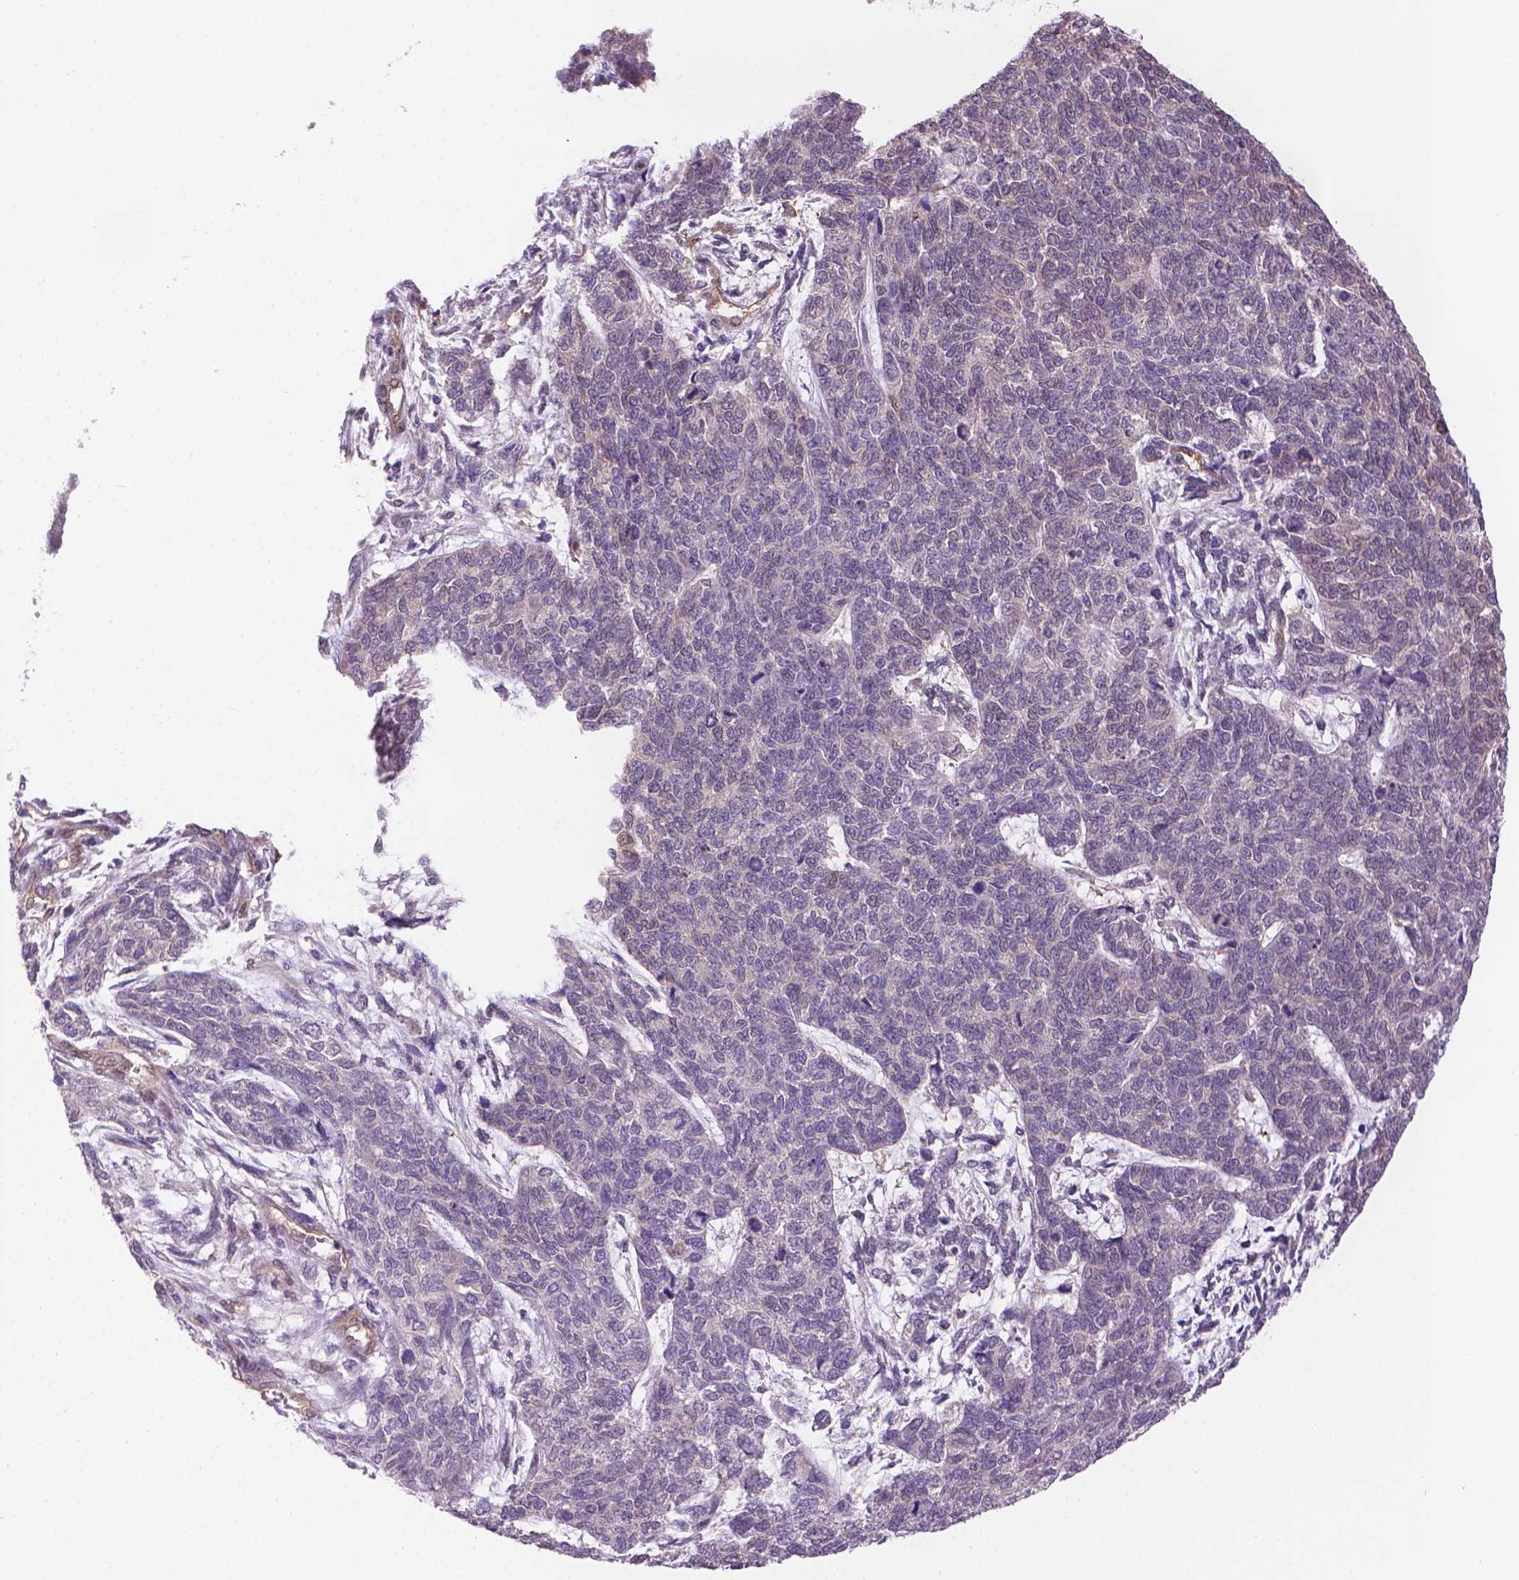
{"staining": {"intensity": "negative", "quantity": "none", "location": "none"}, "tissue": "cervical cancer", "cell_type": "Tumor cells", "image_type": "cancer", "snomed": [{"axis": "morphology", "description": "Squamous cell carcinoma, NOS"}, {"axis": "topography", "description": "Cervix"}], "caption": "High magnification brightfield microscopy of cervical cancer (squamous cell carcinoma) stained with DAB (brown) and counterstained with hematoxylin (blue): tumor cells show no significant expression.", "gene": "CLIC4", "patient": {"sex": "female", "age": 63}}